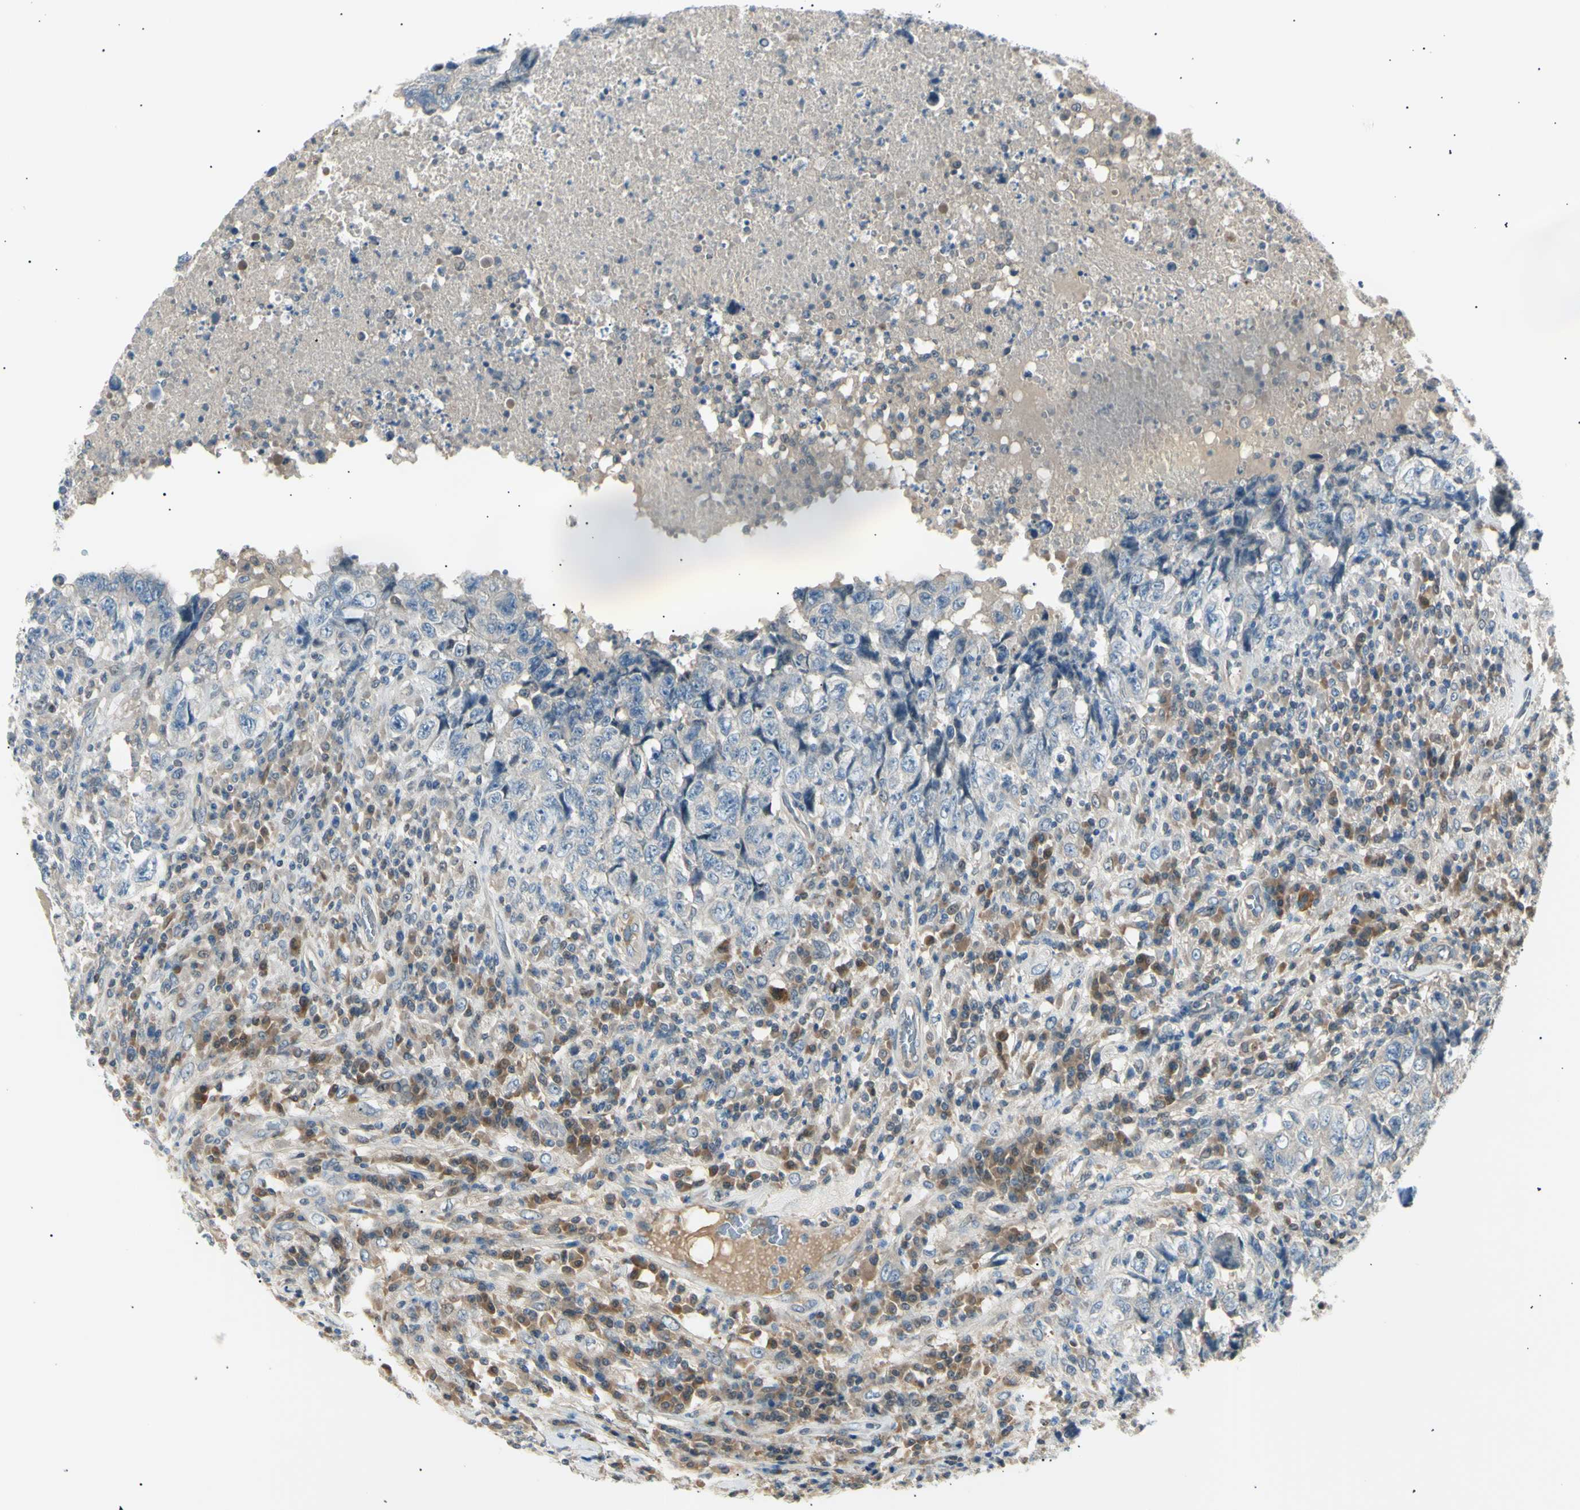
{"staining": {"intensity": "negative", "quantity": "none", "location": "none"}, "tissue": "testis cancer", "cell_type": "Tumor cells", "image_type": "cancer", "snomed": [{"axis": "morphology", "description": "Necrosis, NOS"}, {"axis": "morphology", "description": "Carcinoma, Embryonal, NOS"}, {"axis": "topography", "description": "Testis"}], "caption": "Testis embryonal carcinoma stained for a protein using immunohistochemistry shows no staining tumor cells.", "gene": "LHPP", "patient": {"sex": "male", "age": 19}}